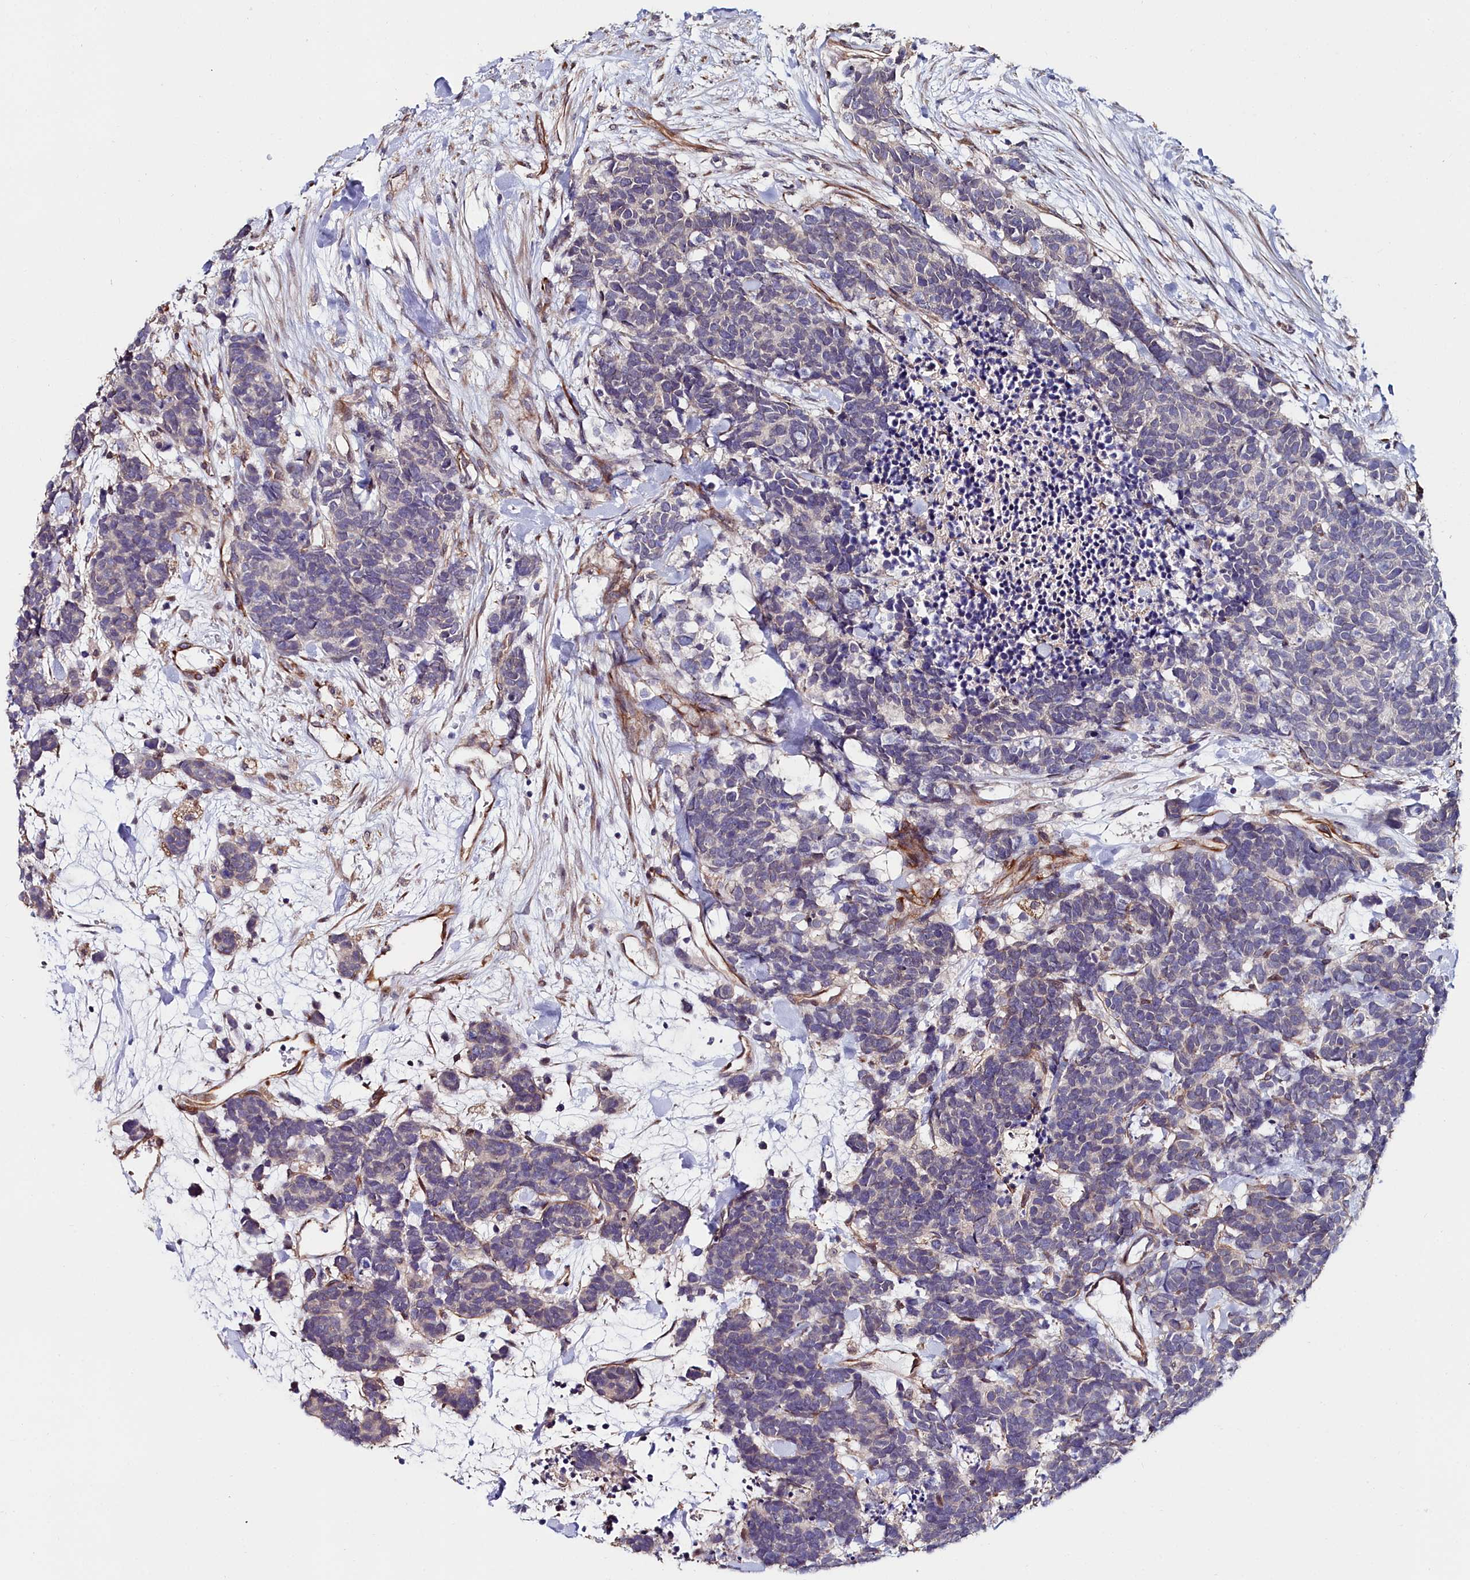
{"staining": {"intensity": "negative", "quantity": "none", "location": "none"}, "tissue": "carcinoid", "cell_type": "Tumor cells", "image_type": "cancer", "snomed": [{"axis": "morphology", "description": "Carcinoma, NOS"}, {"axis": "morphology", "description": "Carcinoid, malignant, NOS"}, {"axis": "topography", "description": "Prostate"}], "caption": "Immunohistochemistry of human carcinoid shows no expression in tumor cells.", "gene": "C4orf19", "patient": {"sex": "male", "age": 57}}